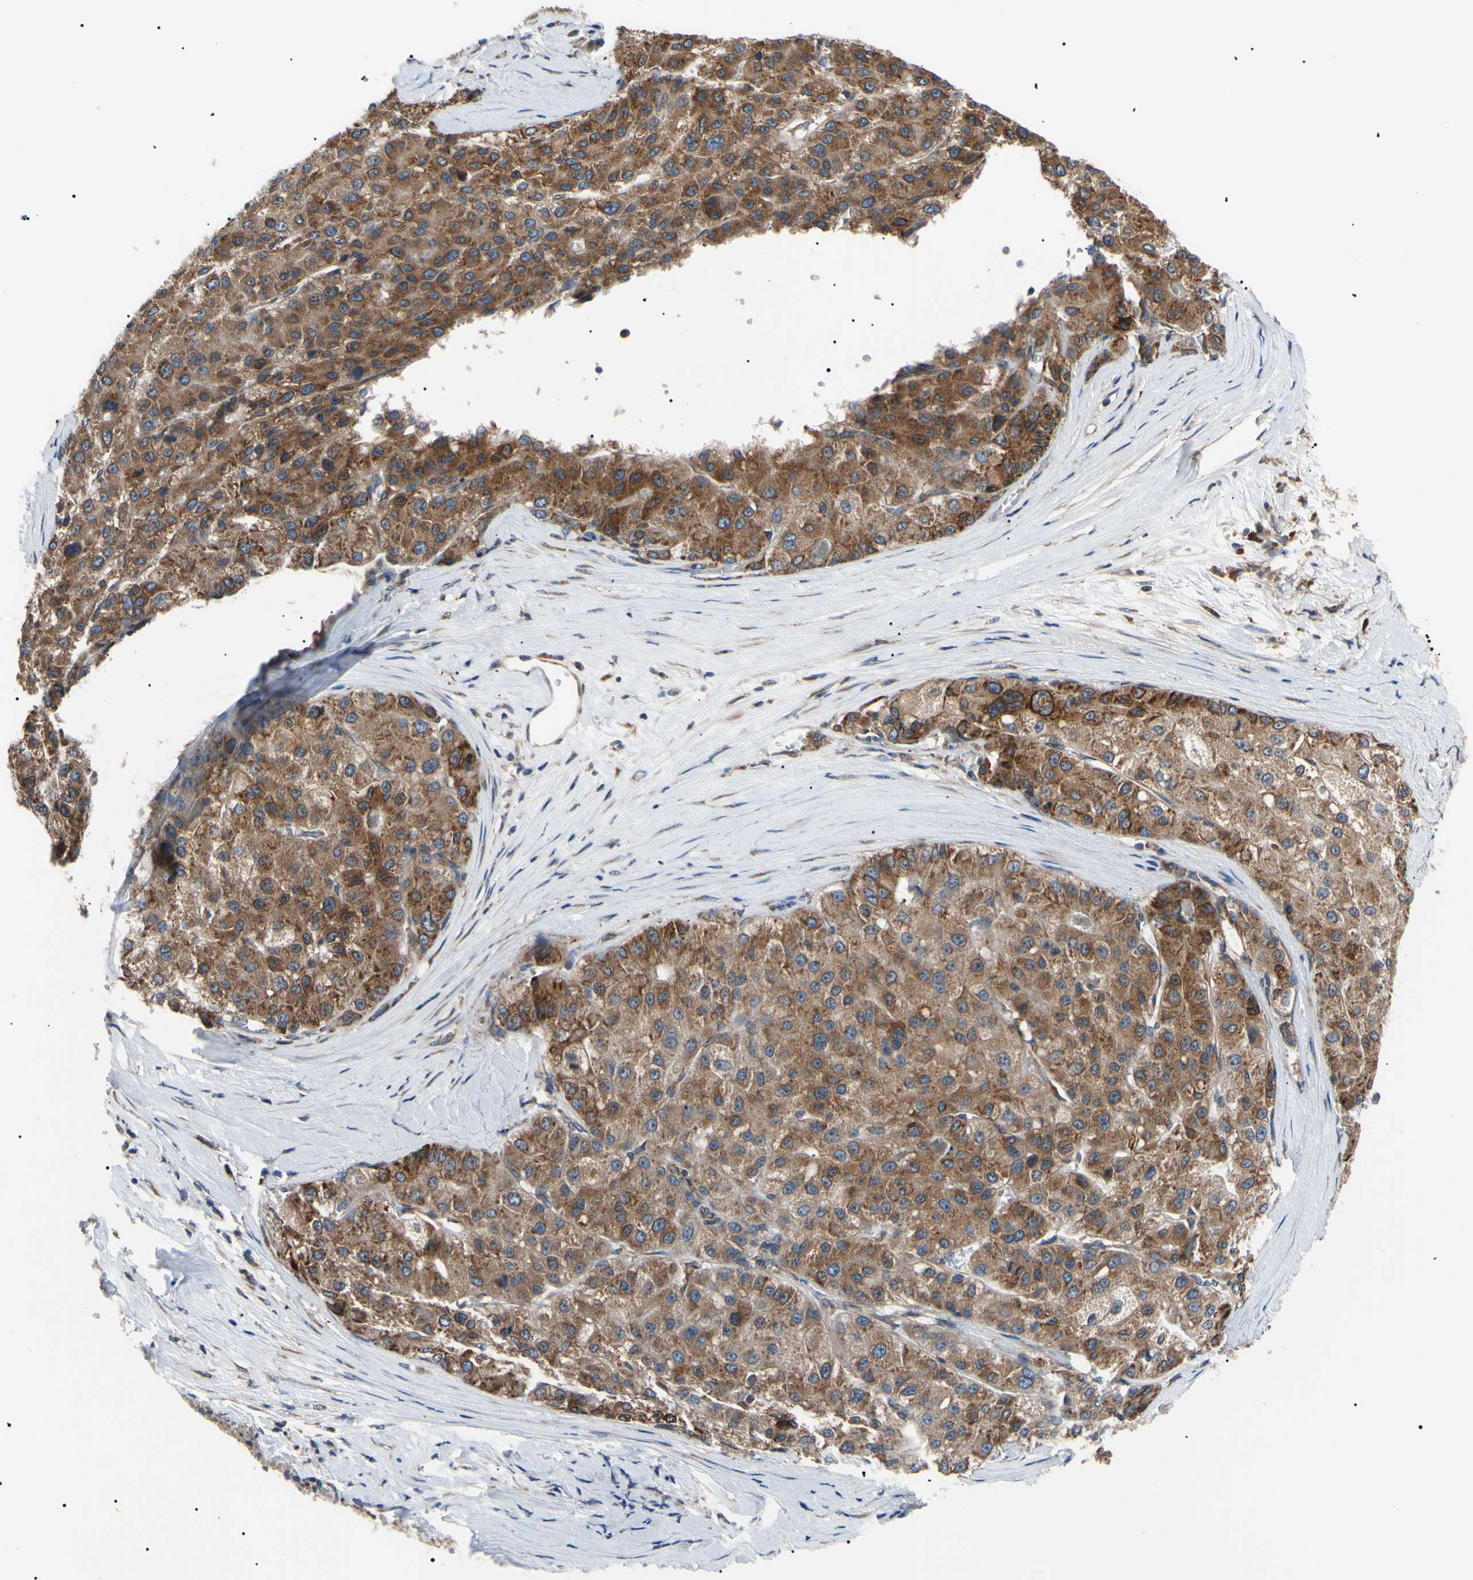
{"staining": {"intensity": "strong", "quantity": ">75%", "location": "cytoplasmic/membranous"}, "tissue": "liver cancer", "cell_type": "Tumor cells", "image_type": "cancer", "snomed": [{"axis": "morphology", "description": "Carcinoma, Hepatocellular, NOS"}, {"axis": "topography", "description": "Liver"}], "caption": "Strong cytoplasmic/membranous staining is appreciated in approximately >75% of tumor cells in liver hepatocellular carcinoma.", "gene": "VAPA", "patient": {"sex": "male", "age": 80}}